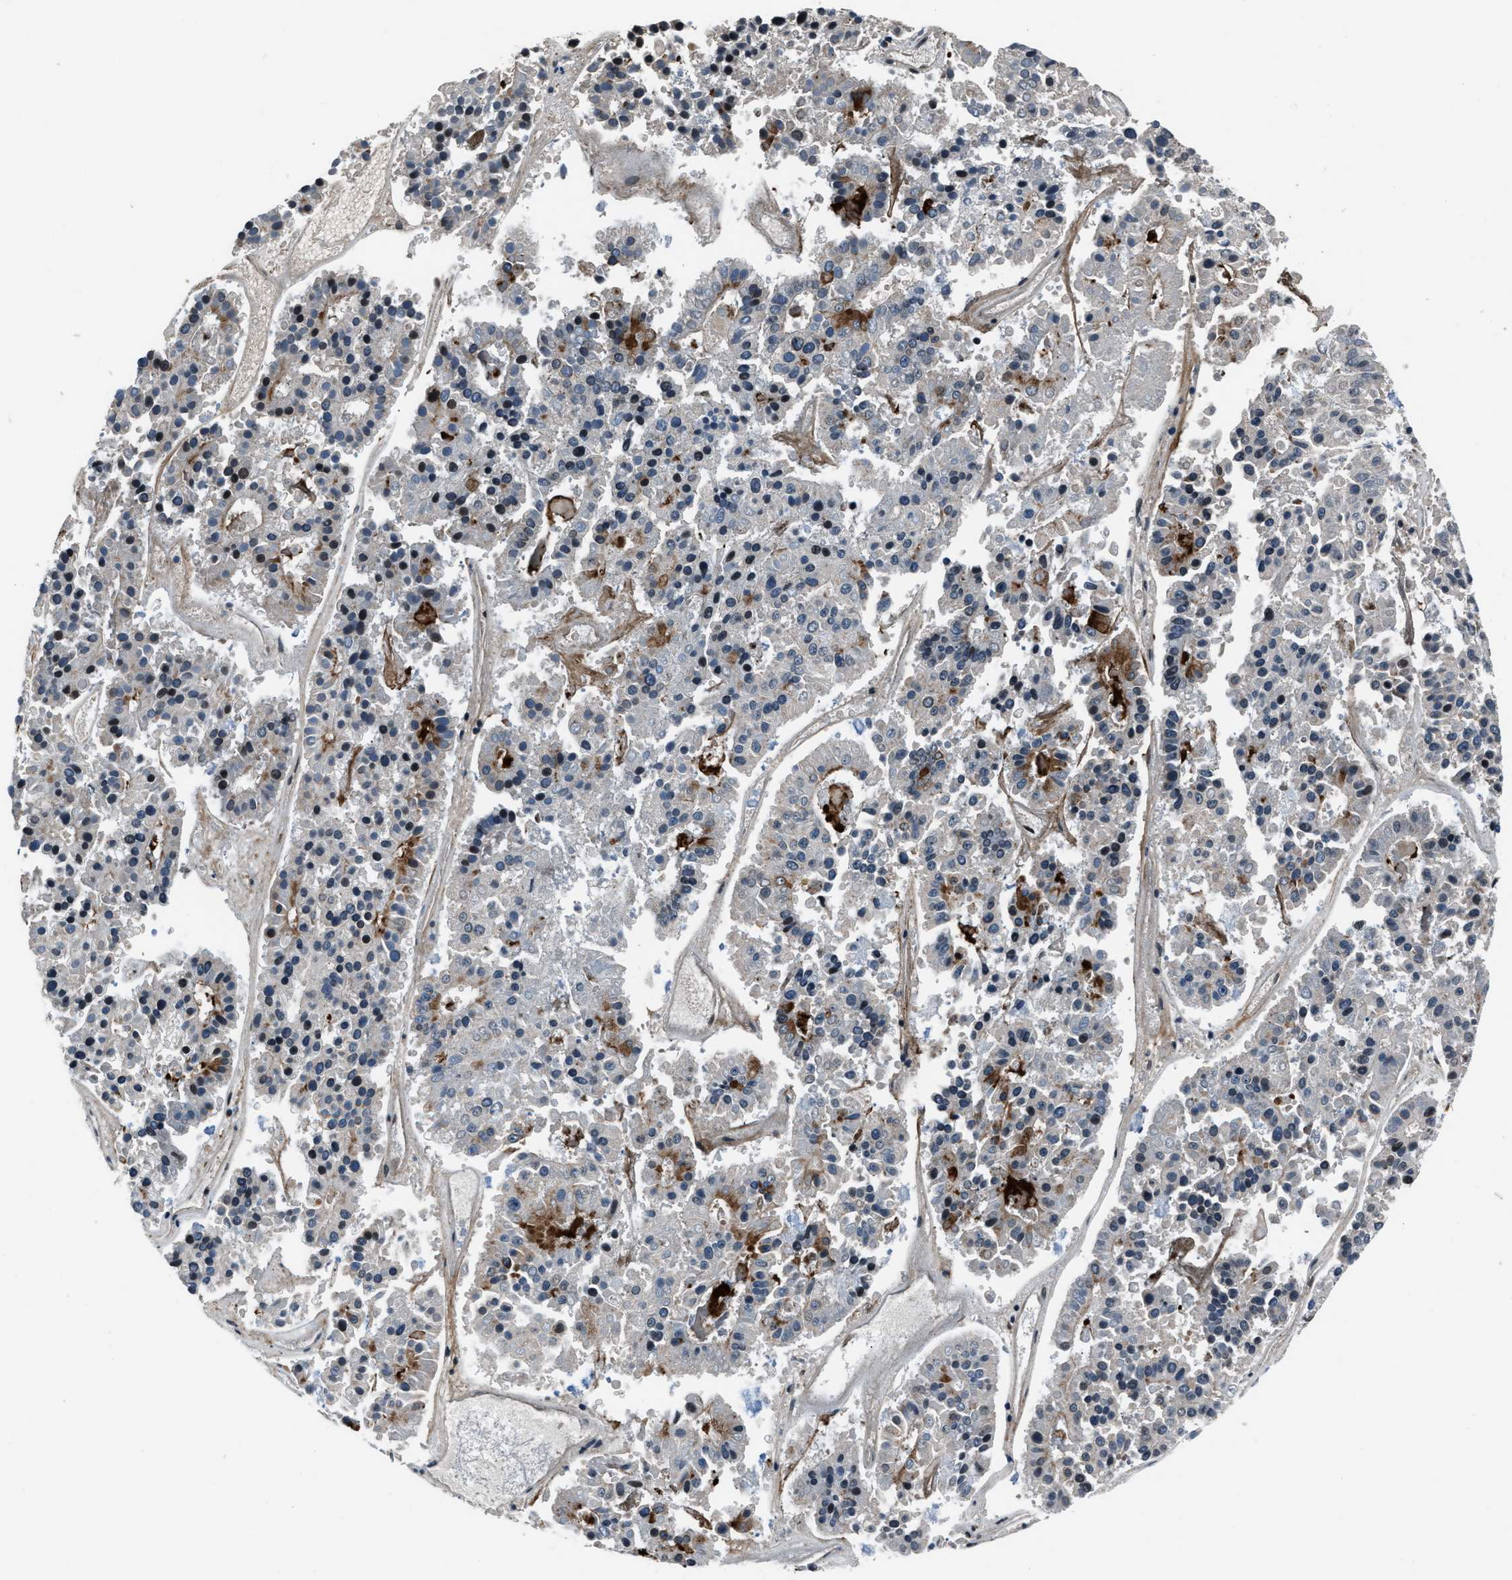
{"staining": {"intensity": "negative", "quantity": "none", "location": "none"}, "tissue": "pancreatic cancer", "cell_type": "Tumor cells", "image_type": "cancer", "snomed": [{"axis": "morphology", "description": "Adenocarcinoma, NOS"}, {"axis": "topography", "description": "Pancreas"}], "caption": "The micrograph exhibits no significant positivity in tumor cells of pancreatic adenocarcinoma.", "gene": "DYNC2I1", "patient": {"sex": "male", "age": 50}}